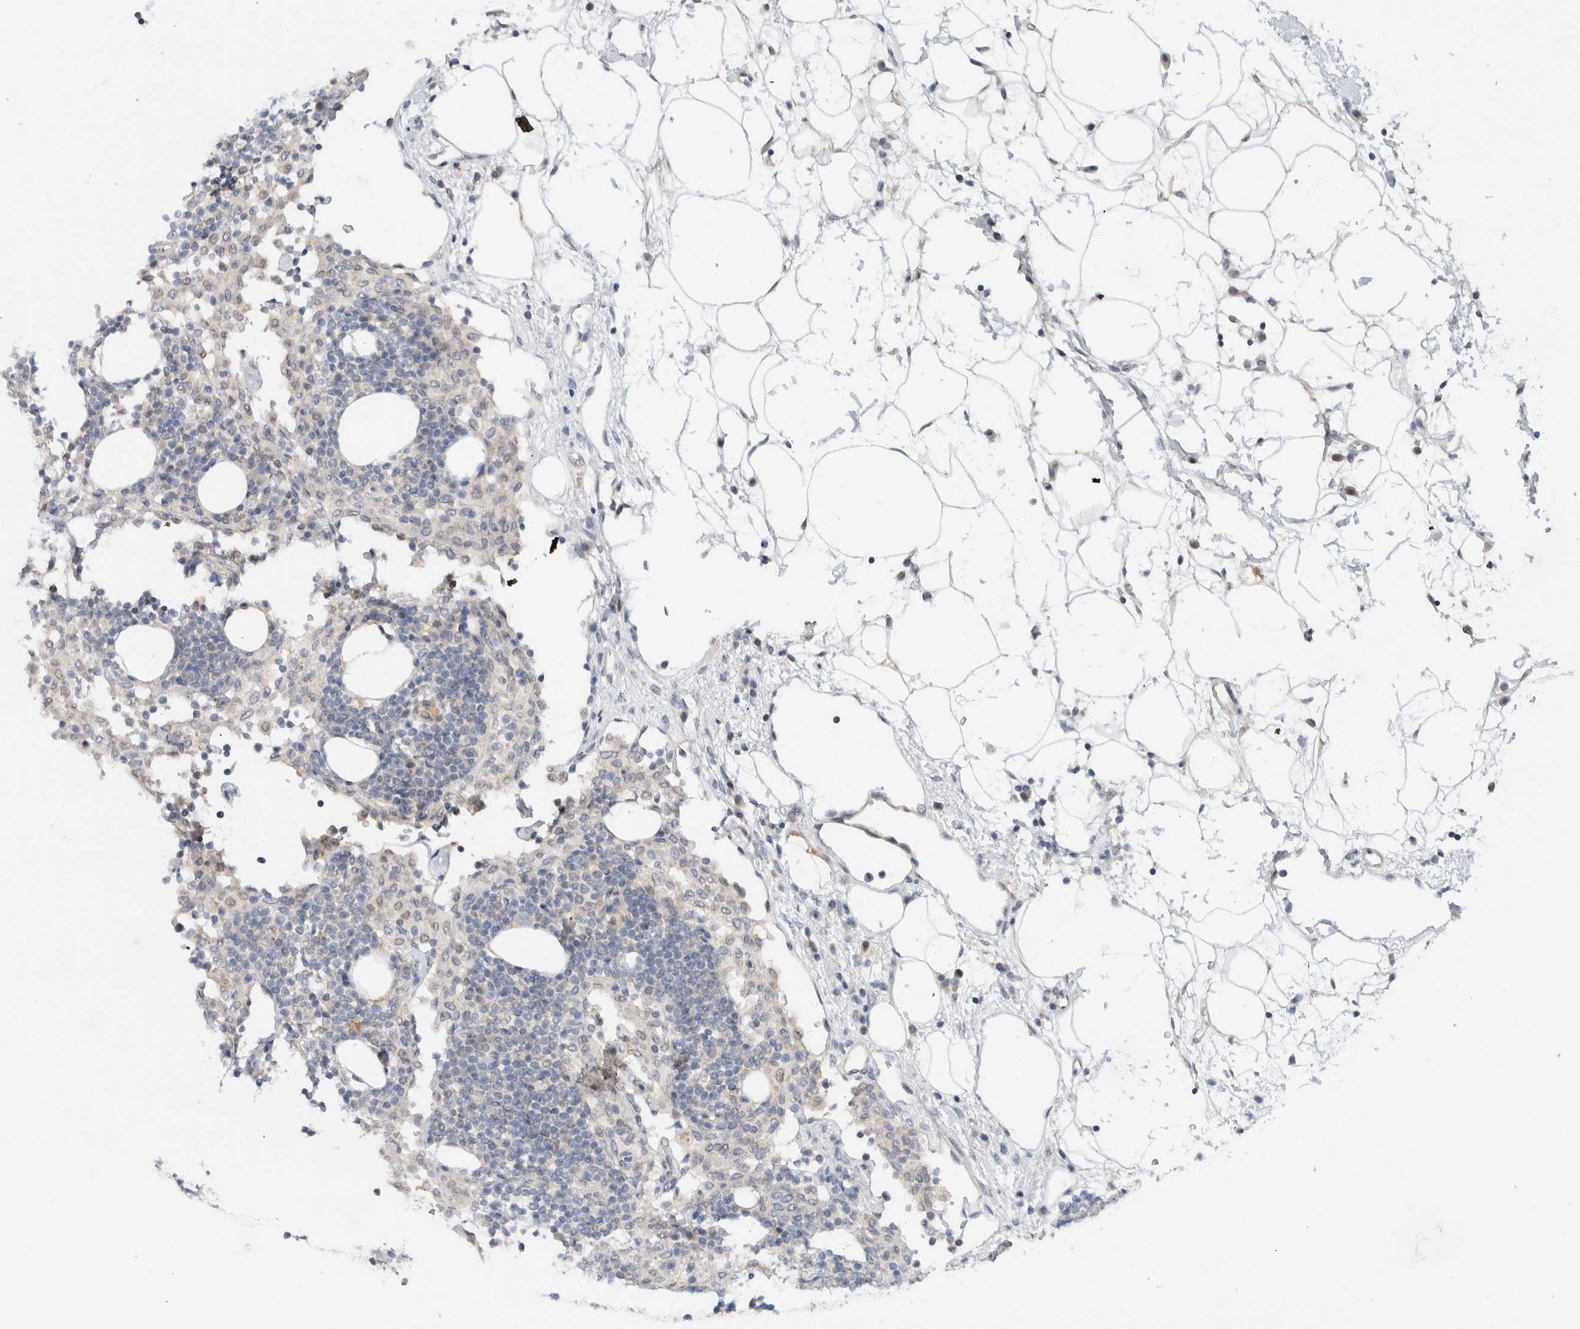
{"staining": {"intensity": "strong", "quantity": "<25%", "location": "nuclear"}, "tissue": "lymph node", "cell_type": "Germinal center cells", "image_type": "normal", "snomed": [{"axis": "morphology", "description": "Normal tissue, NOS"}, {"axis": "morphology", "description": "Carcinoid, malignant, NOS"}, {"axis": "topography", "description": "Lymph node"}], "caption": "Lymph node stained with DAB (3,3'-diaminobenzidine) IHC reveals medium levels of strong nuclear staining in about <25% of germinal center cells. Nuclei are stained in blue.", "gene": "NCR3LG1", "patient": {"sex": "male", "age": 47}}